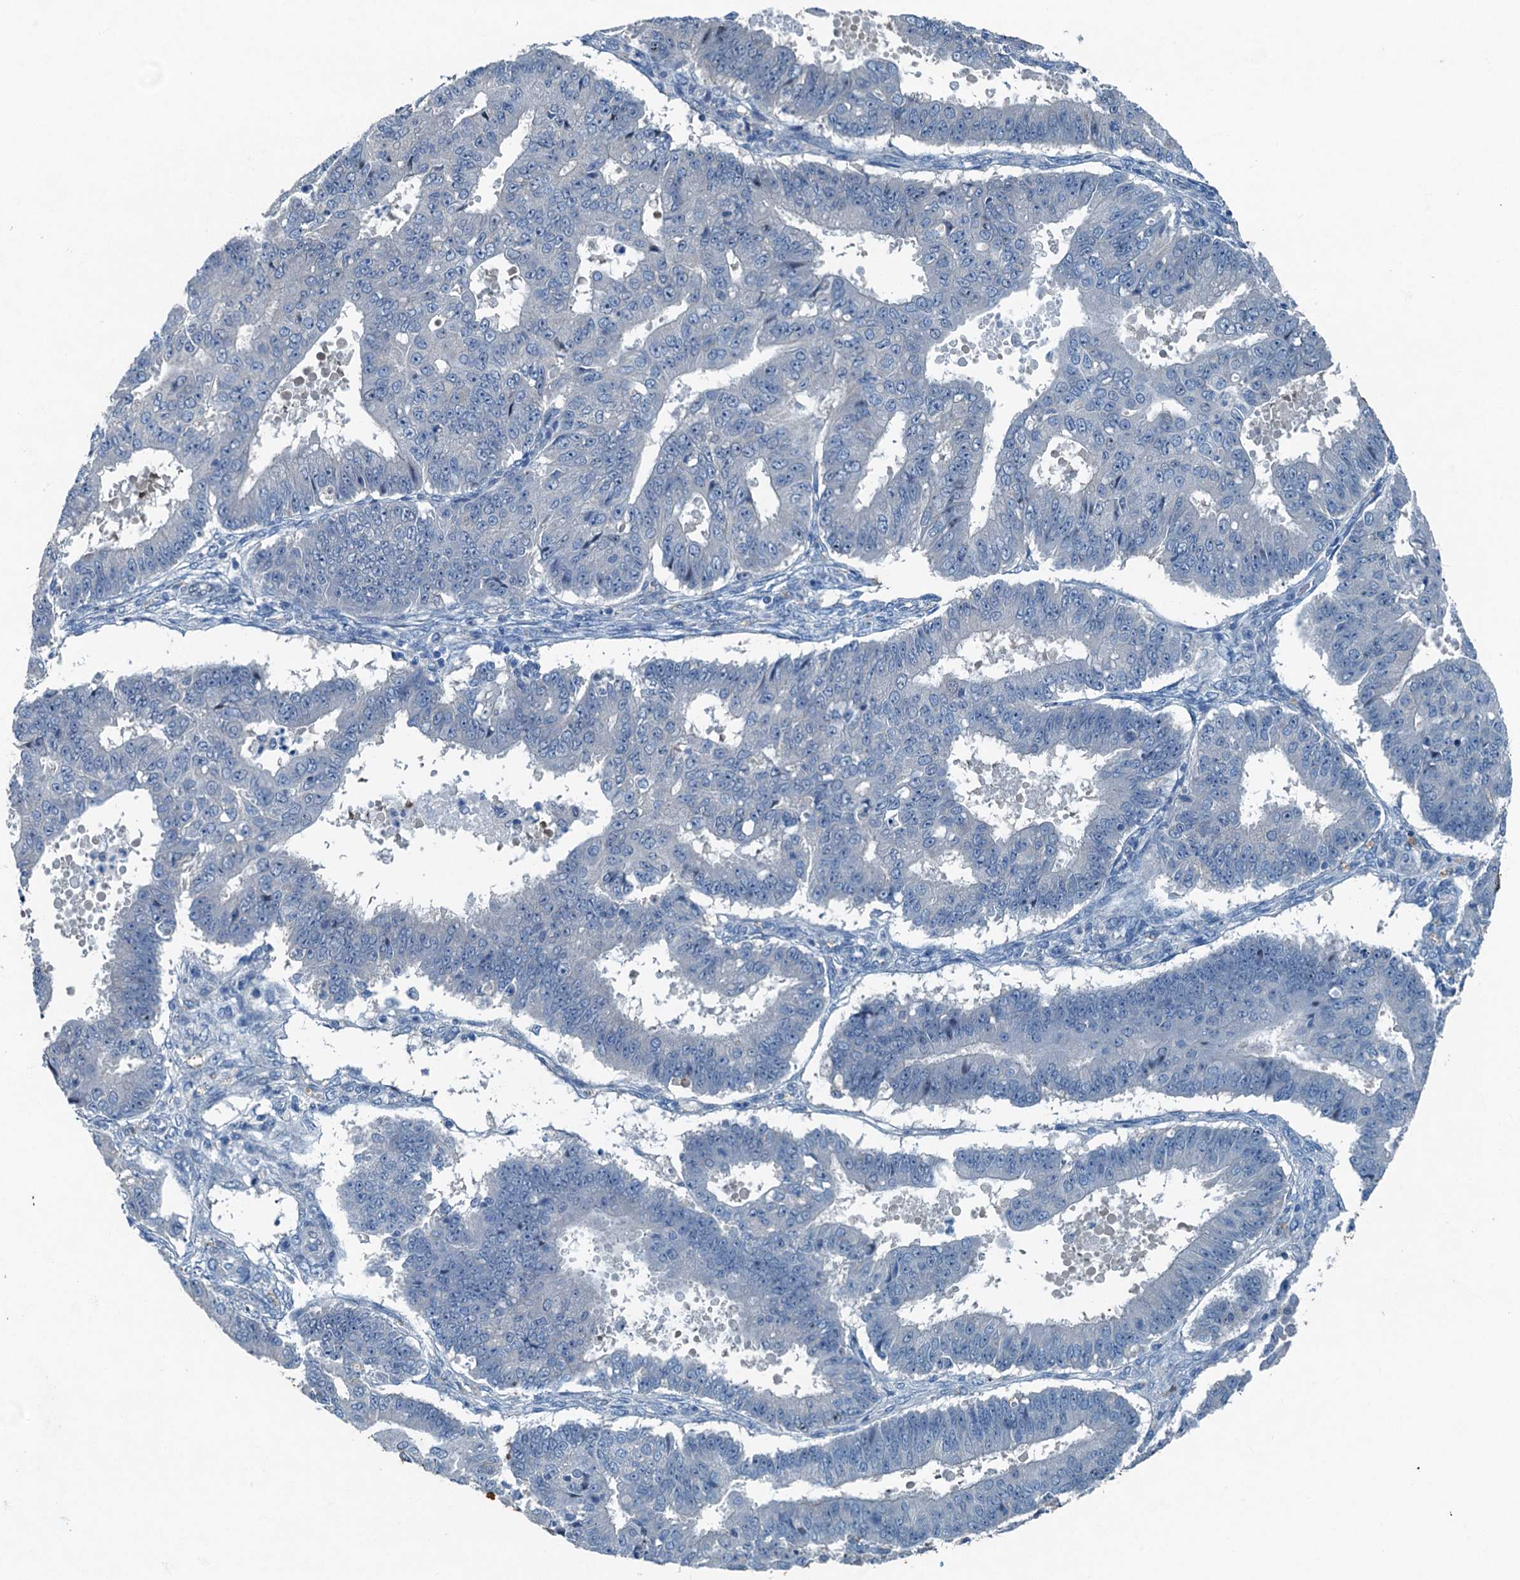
{"staining": {"intensity": "weak", "quantity": "<25%", "location": "cytoplasmic/membranous"}, "tissue": "ovarian cancer", "cell_type": "Tumor cells", "image_type": "cancer", "snomed": [{"axis": "morphology", "description": "Carcinoma, endometroid"}, {"axis": "topography", "description": "Appendix"}, {"axis": "topography", "description": "Ovary"}], "caption": "Tumor cells are negative for brown protein staining in ovarian endometroid carcinoma.", "gene": "CBLIF", "patient": {"sex": "female", "age": 42}}